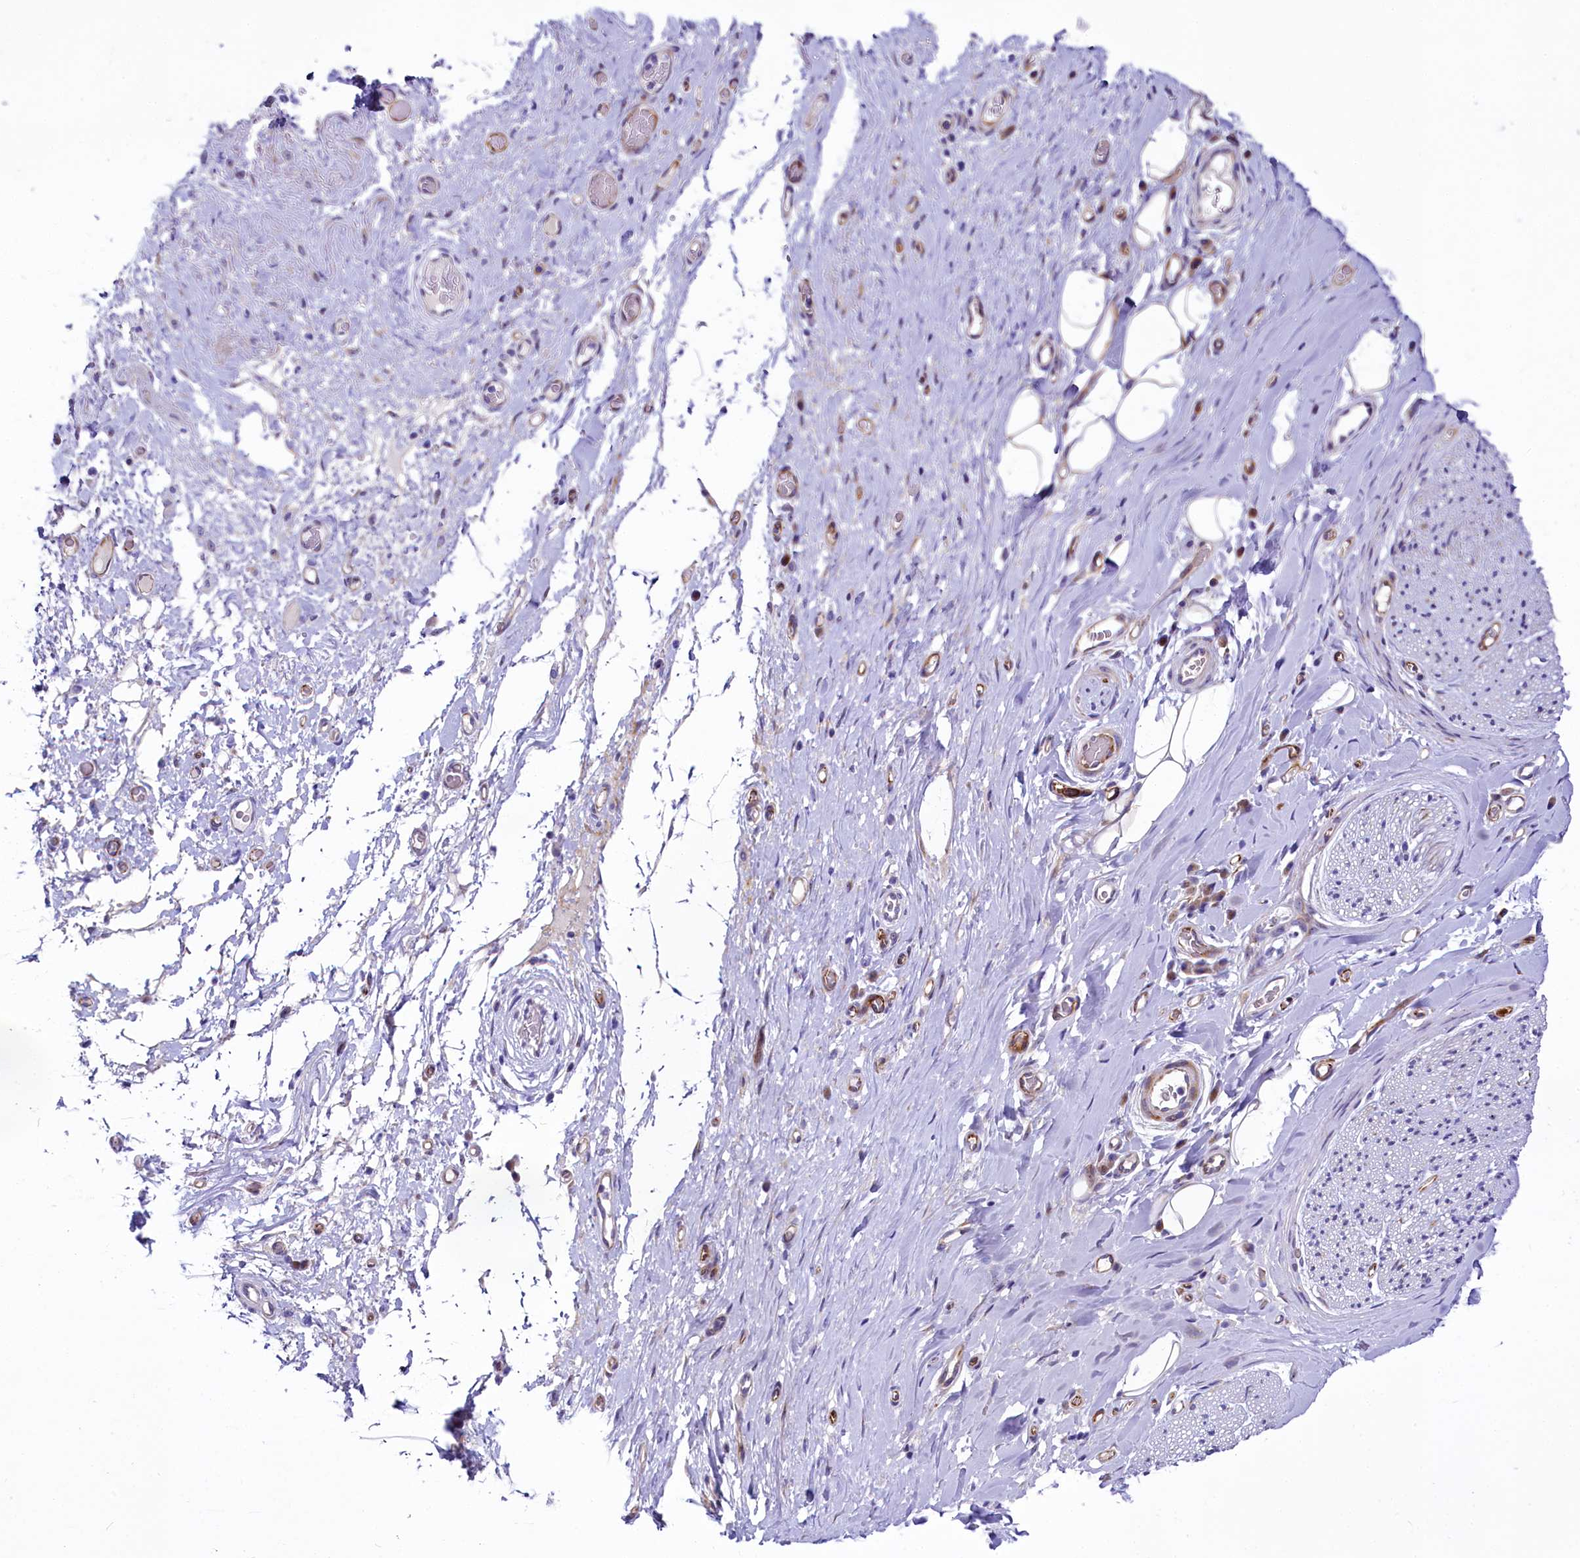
{"staining": {"intensity": "negative", "quantity": "none", "location": "none"}, "tissue": "adipose tissue", "cell_type": "Adipocytes", "image_type": "normal", "snomed": [{"axis": "morphology", "description": "Normal tissue, NOS"}, {"axis": "morphology", "description": "Adenocarcinoma, NOS"}, {"axis": "topography", "description": "Esophagus"}, {"axis": "topography", "description": "Stomach, upper"}, {"axis": "topography", "description": "Peripheral nerve tissue"}], "caption": "The IHC image has no significant positivity in adipocytes of adipose tissue.", "gene": "SH3TC2", "patient": {"sex": "male", "age": 62}}